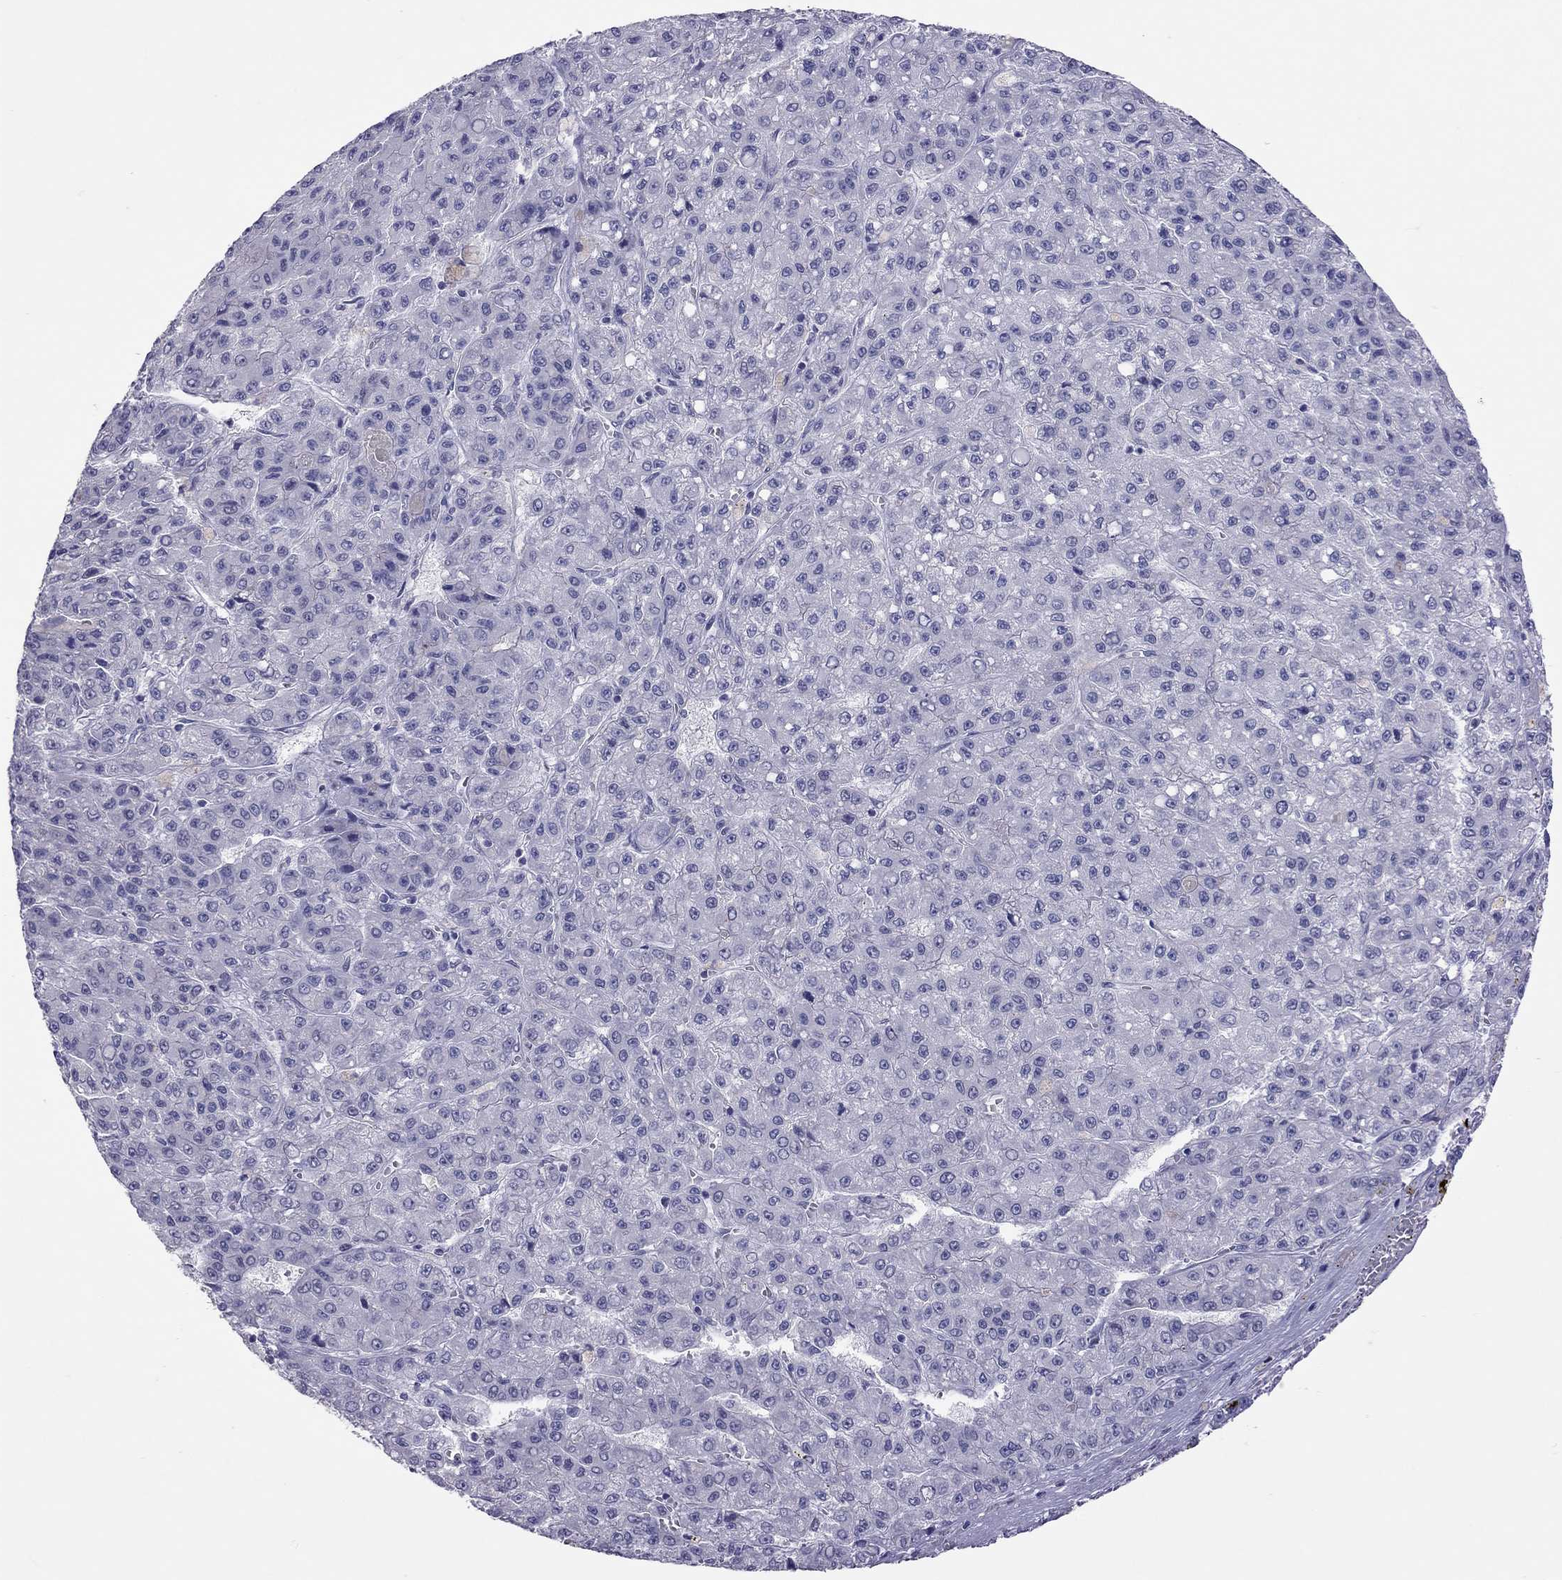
{"staining": {"intensity": "negative", "quantity": "none", "location": "none"}, "tissue": "liver cancer", "cell_type": "Tumor cells", "image_type": "cancer", "snomed": [{"axis": "morphology", "description": "Carcinoma, Hepatocellular, NOS"}, {"axis": "topography", "description": "Liver"}], "caption": "High magnification brightfield microscopy of liver cancer stained with DAB (3,3'-diaminobenzidine) (brown) and counterstained with hematoxylin (blue): tumor cells show no significant positivity.", "gene": "JHY", "patient": {"sex": "male", "age": 70}}